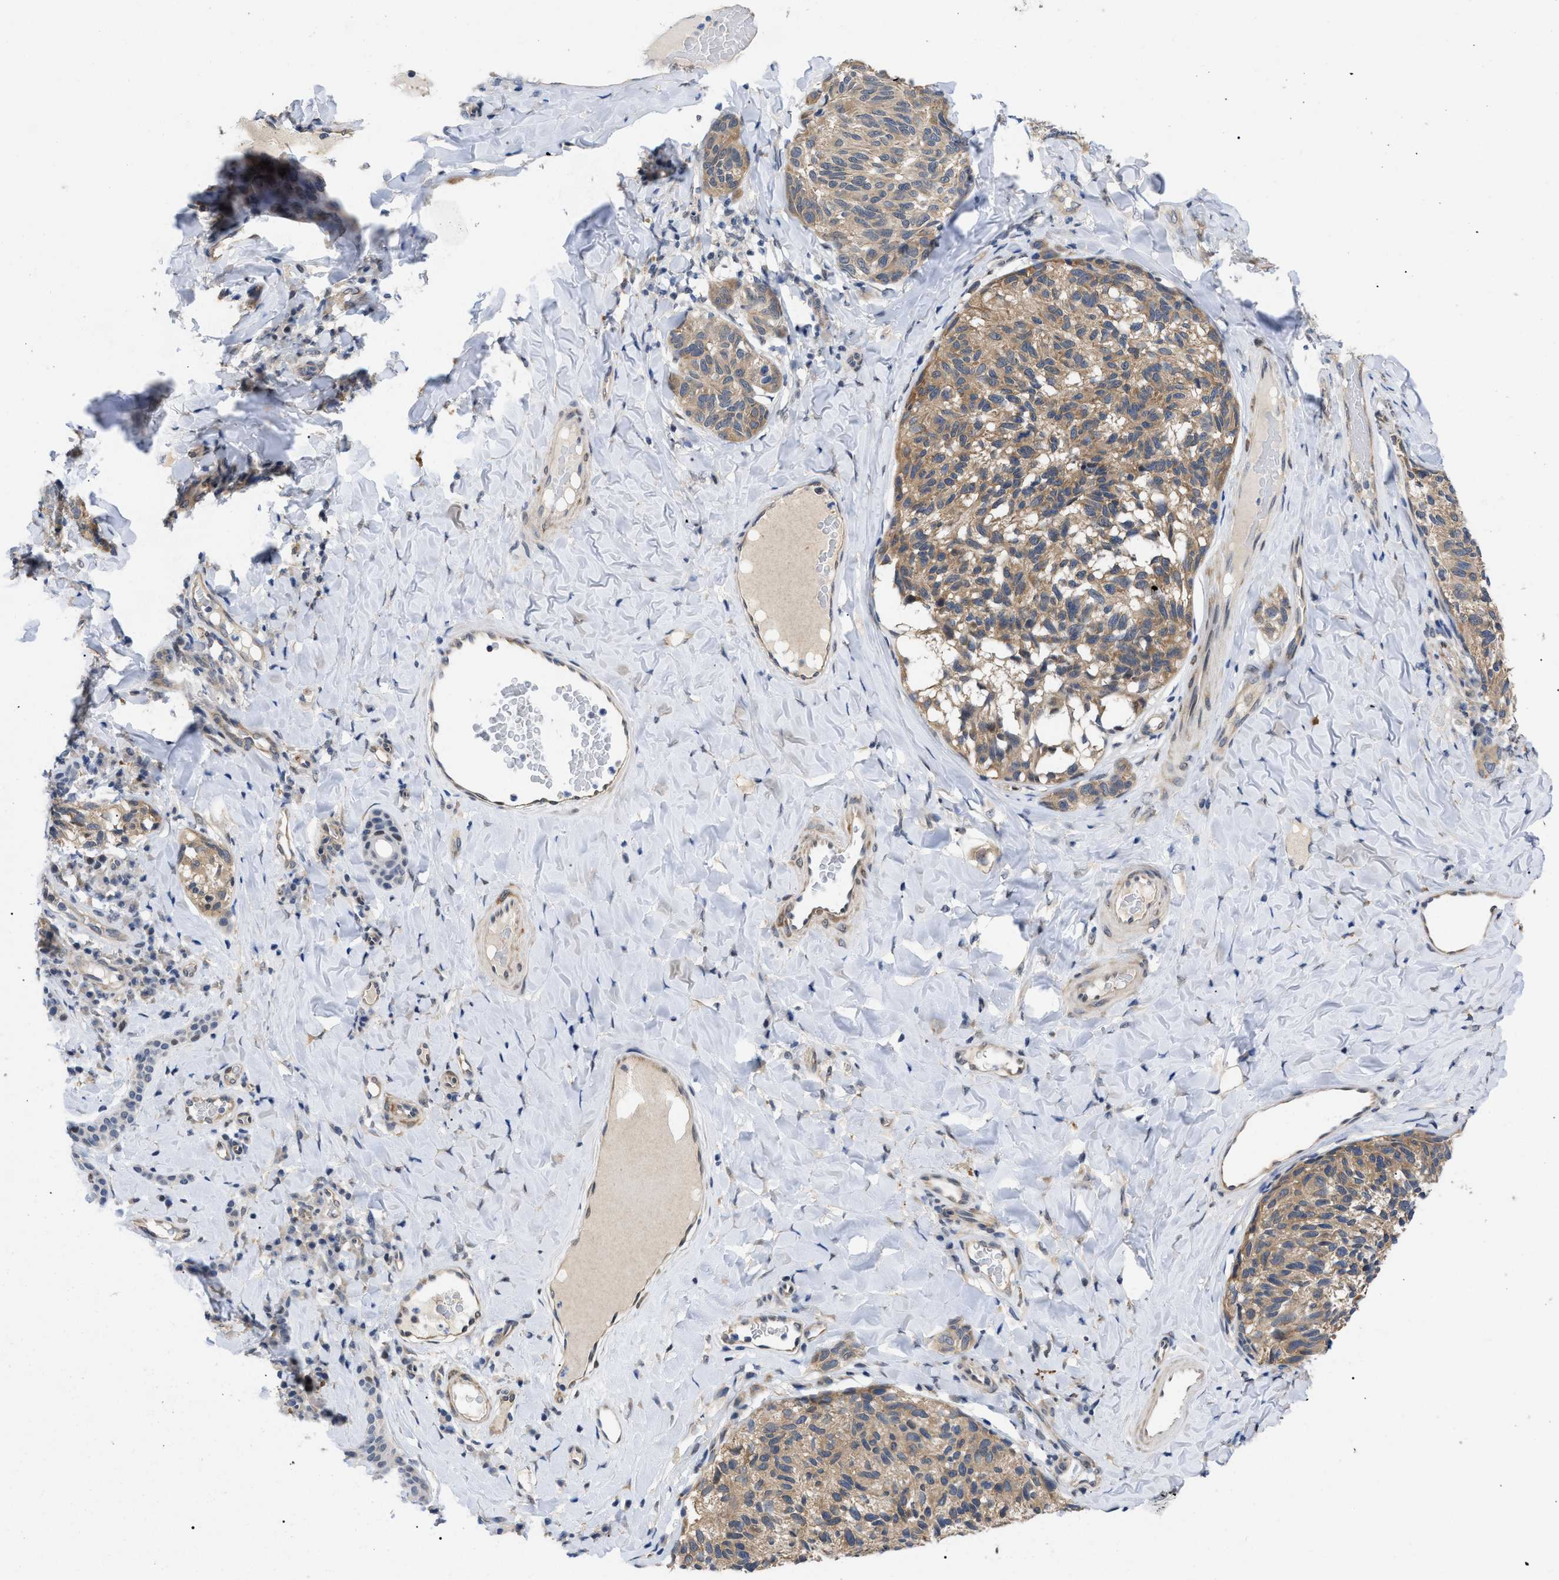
{"staining": {"intensity": "moderate", "quantity": ">75%", "location": "cytoplasmic/membranous"}, "tissue": "melanoma", "cell_type": "Tumor cells", "image_type": "cancer", "snomed": [{"axis": "morphology", "description": "Malignant melanoma, NOS"}, {"axis": "topography", "description": "Skin"}], "caption": "IHC of human malignant melanoma reveals medium levels of moderate cytoplasmic/membranous staining in approximately >75% of tumor cells. (Brightfield microscopy of DAB IHC at high magnification).", "gene": "GARRE1", "patient": {"sex": "female", "age": 73}}